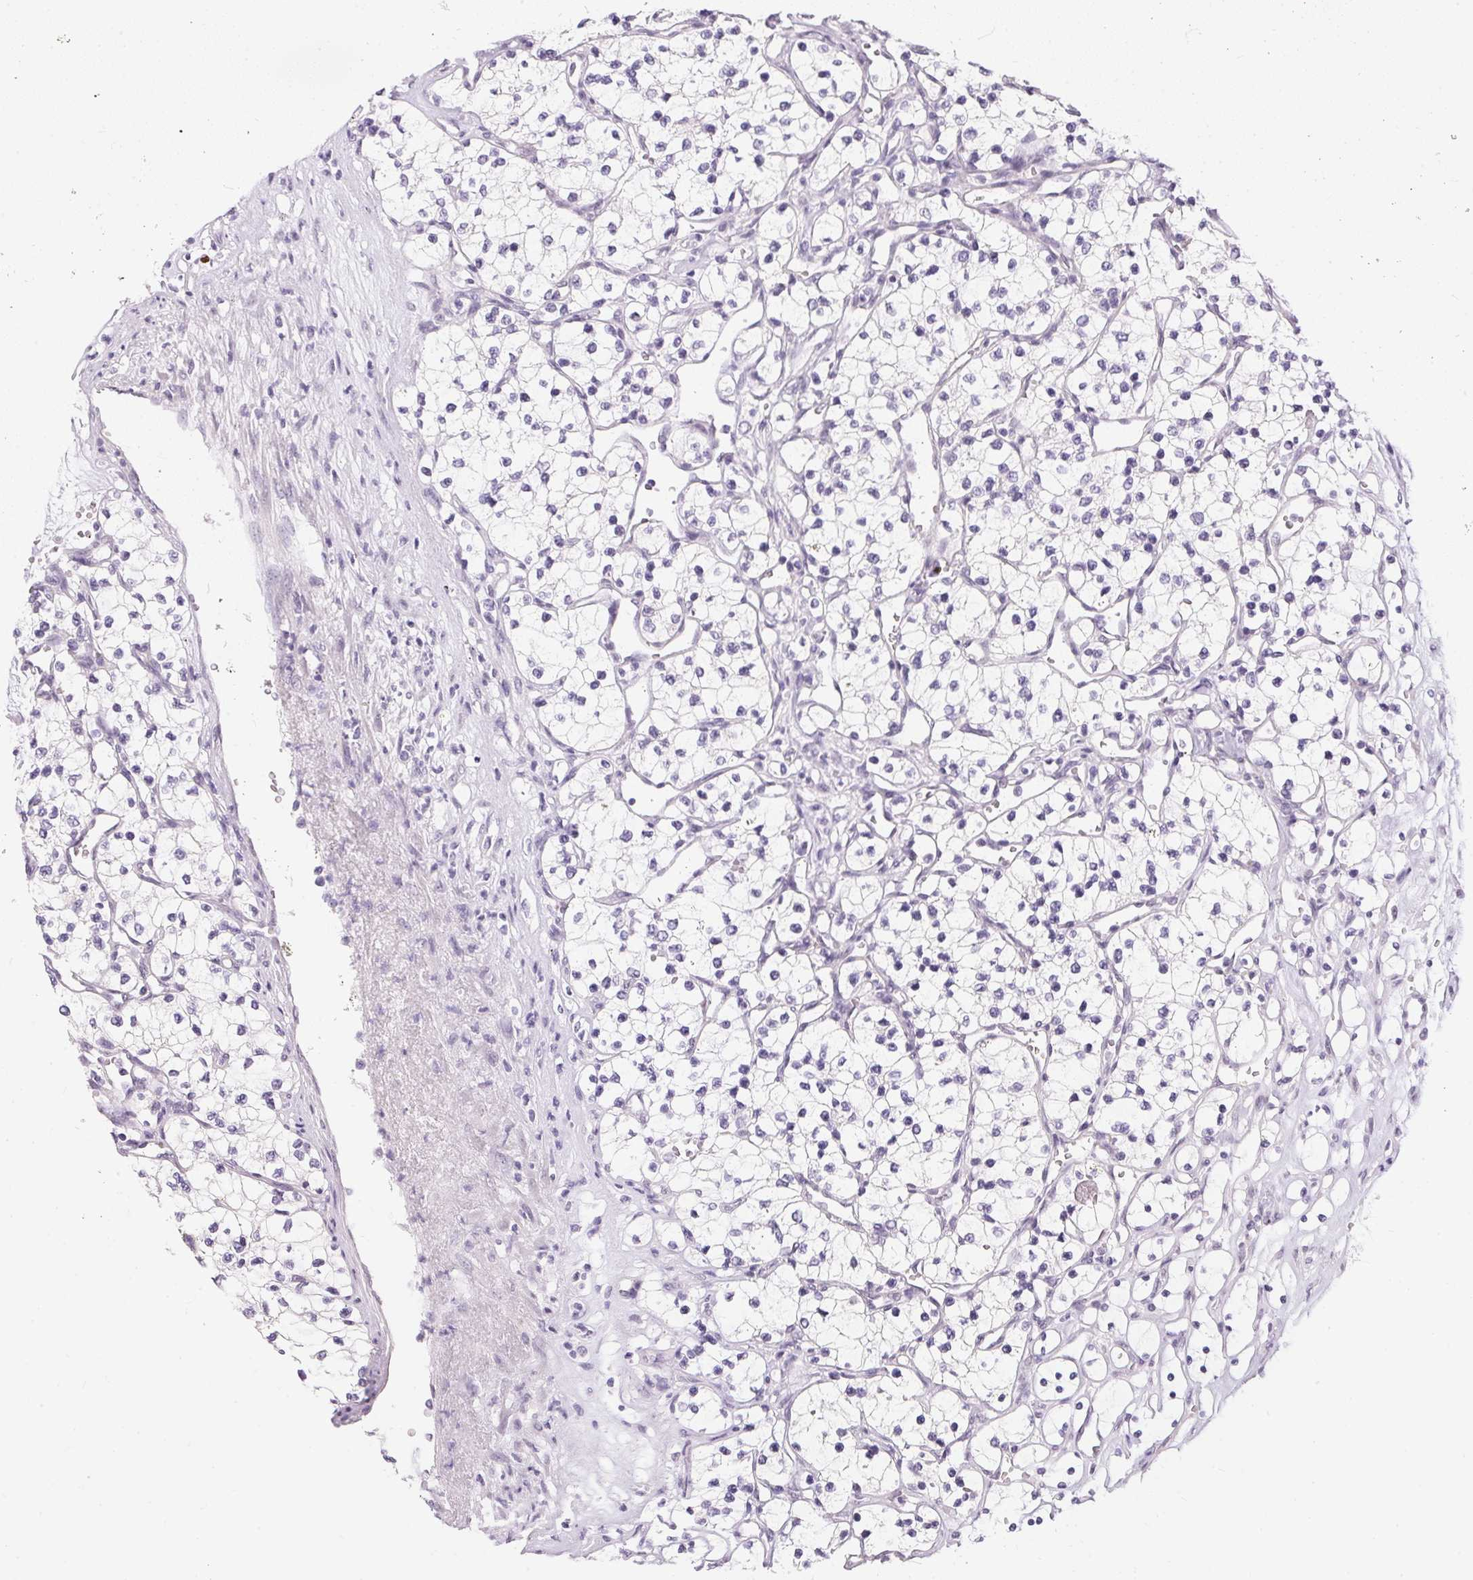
{"staining": {"intensity": "negative", "quantity": "none", "location": "none"}, "tissue": "renal cancer", "cell_type": "Tumor cells", "image_type": "cancer", "snomed": [{"axis": "morphology", "description": "Adenocarcinoma, NOS"}, {"axis": "topography", "description": "Kidney"}], "caption": "Immunohistochemical staining of renal cancer exhibits no significant staining in tumor cells.", "gene": "GBP6", "patient": {"sex": "female", "age": 69}}